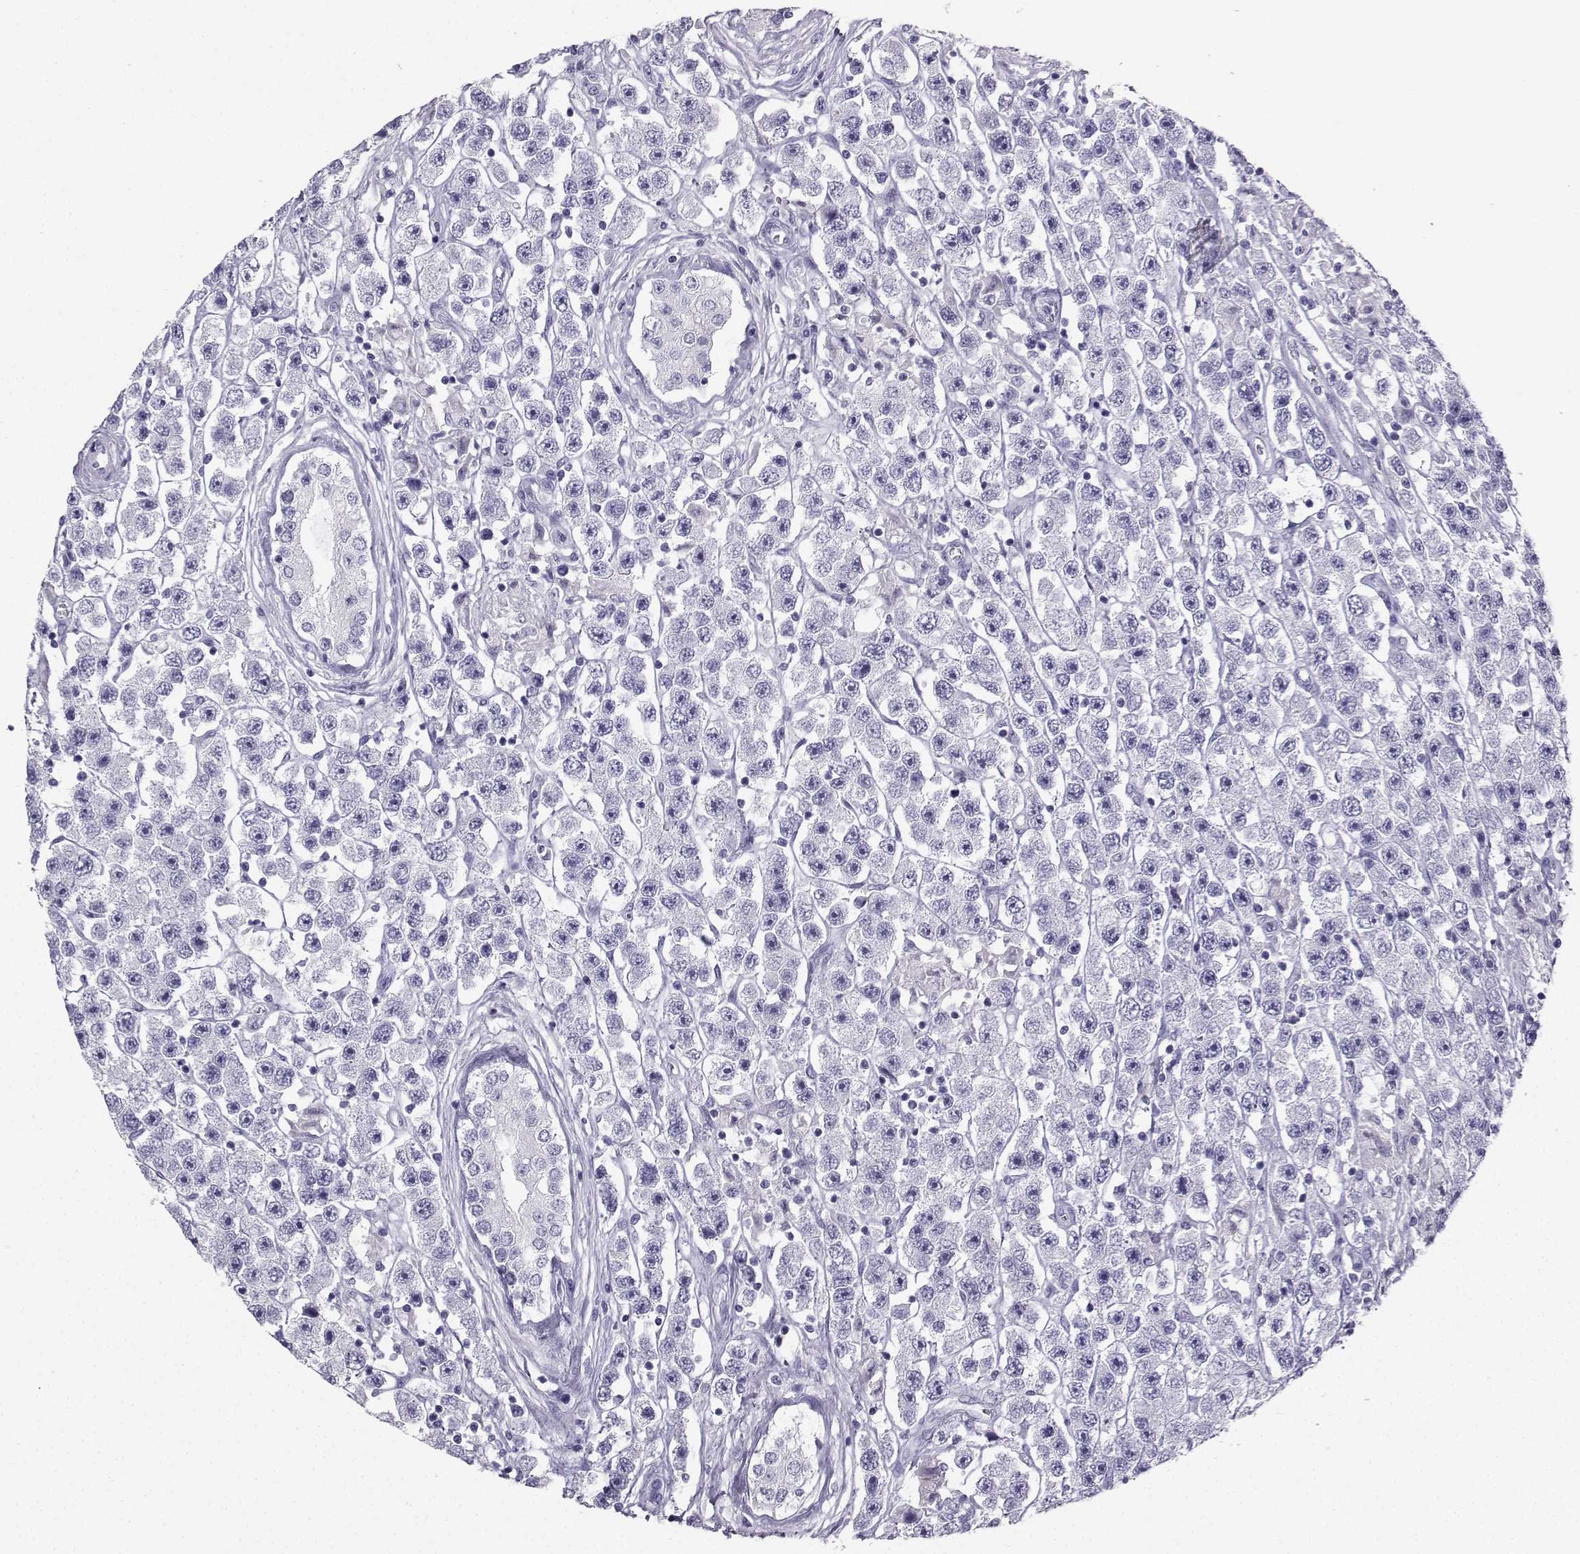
{"staining": {"intensity": "negative", "quantity": "none", "location": "none"}, "tissue": "testis cancer", "cell_type": "Tumor cells", "image_type": "cancer", "snomed": [{"axis": "morphology", "description": "Seminoma, NOS"}, {"axis": "topography", "description": "Testis"}], "caption": "Seminoma (testis) was stained to show a protein in brown. There is no significant positivity in tumor cells.", "gene": "IQCD", "patient": {"sex": "male", "age": 45}}